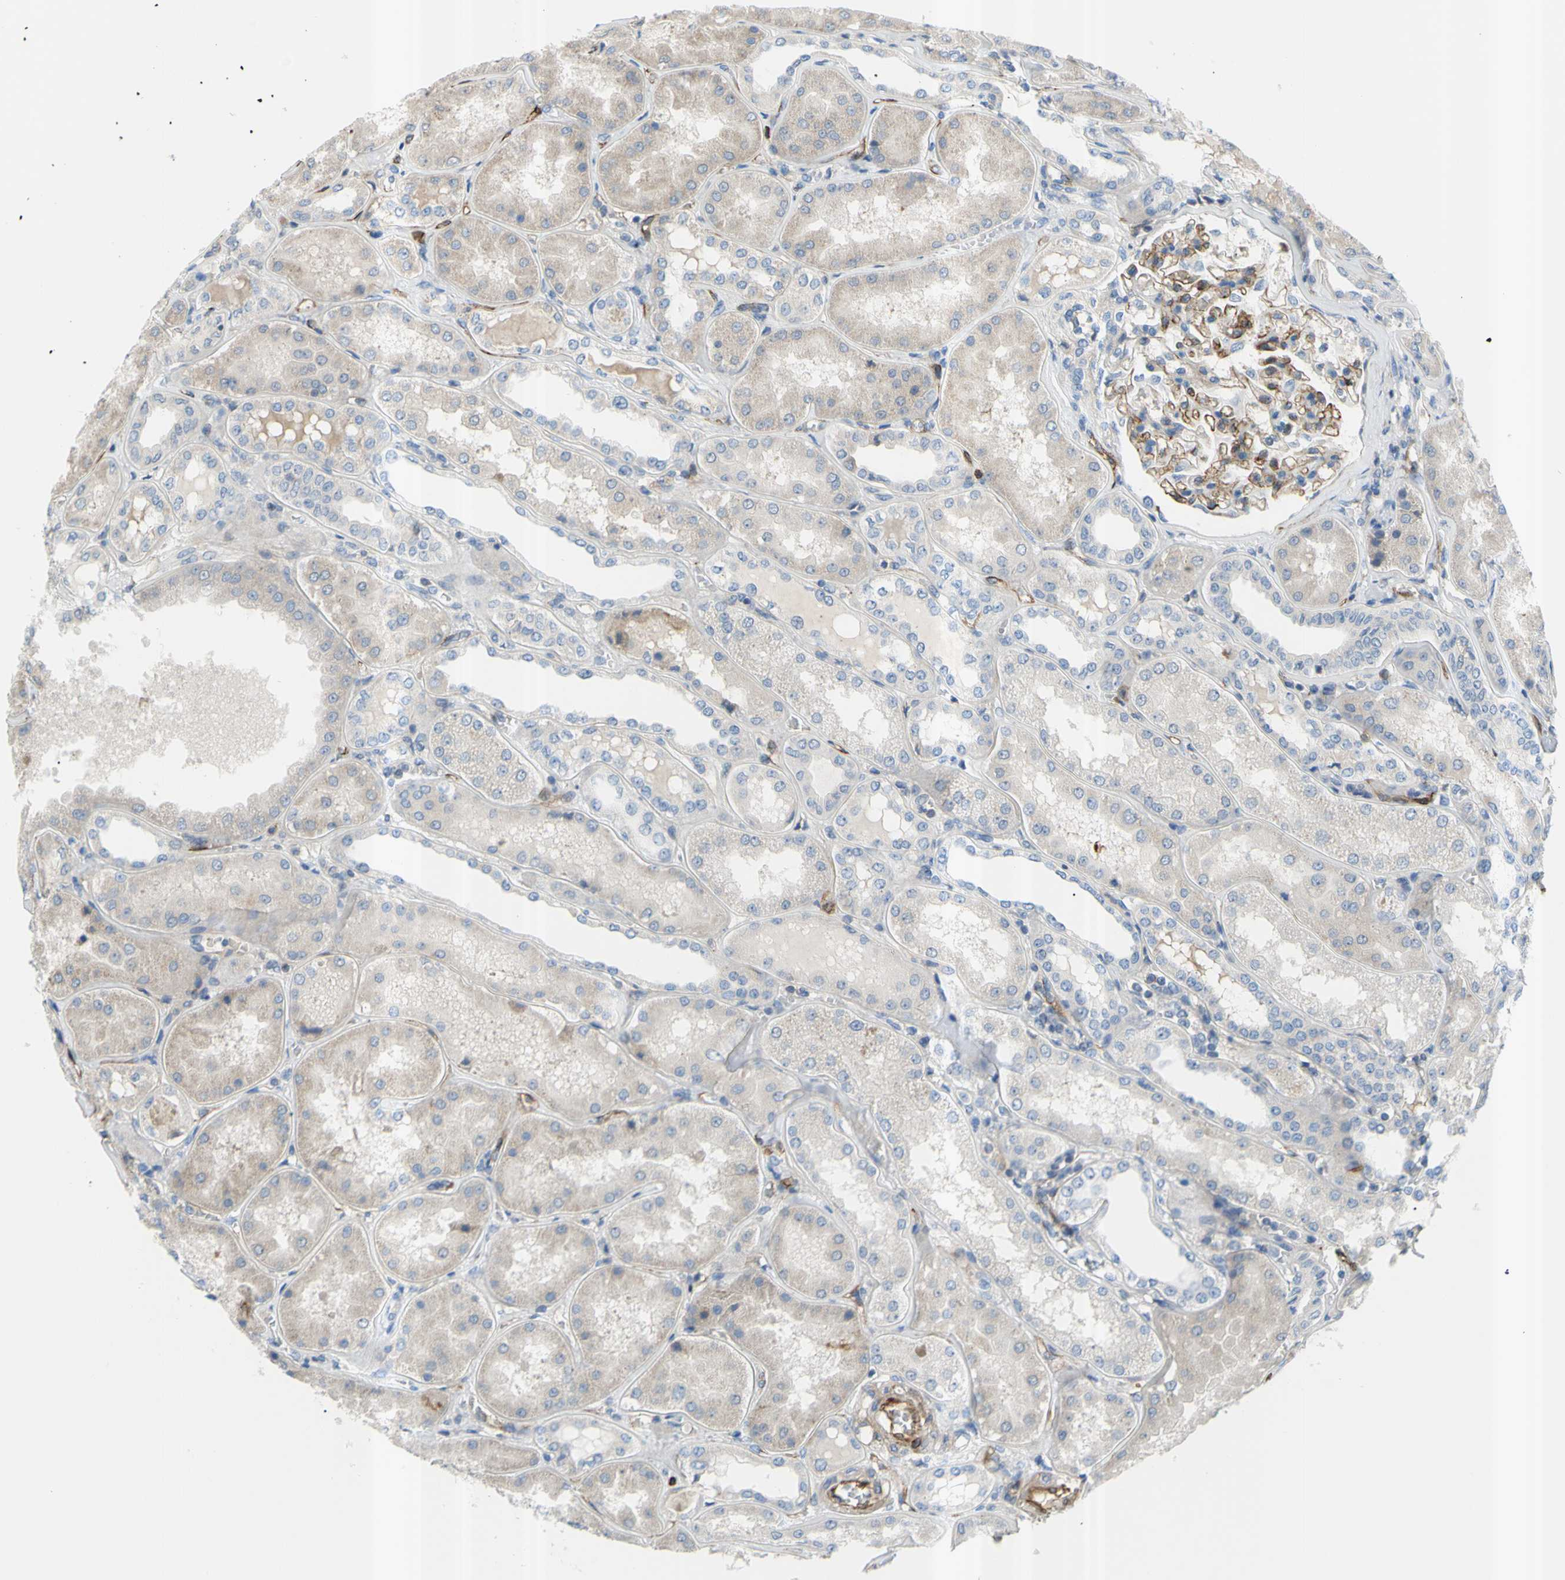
{"staining": {"intensity": "moderate", "quantity": ">75%", "location": "cytoplasmic/membranous"}, "tissue": "kidney", "cell_type": "Cells in glomeruli", "image_type": "normal", "snomed": [{"axis": "morphology", "description": "Normal tissue, NOS"}, {"axis": "topography", "description": "Kidney"}], "caption": "IHC image of unremarkable kidney: kidney stained using IHC reveals medium levels of moderate protein expression localized specifically in the cytoplasmic/membranous of cells in glomeruli, appearing as a cytoplasmic/membranous brown color.", "gene": "PRRG2", "patient": {"sex": "female", "age": 56}}